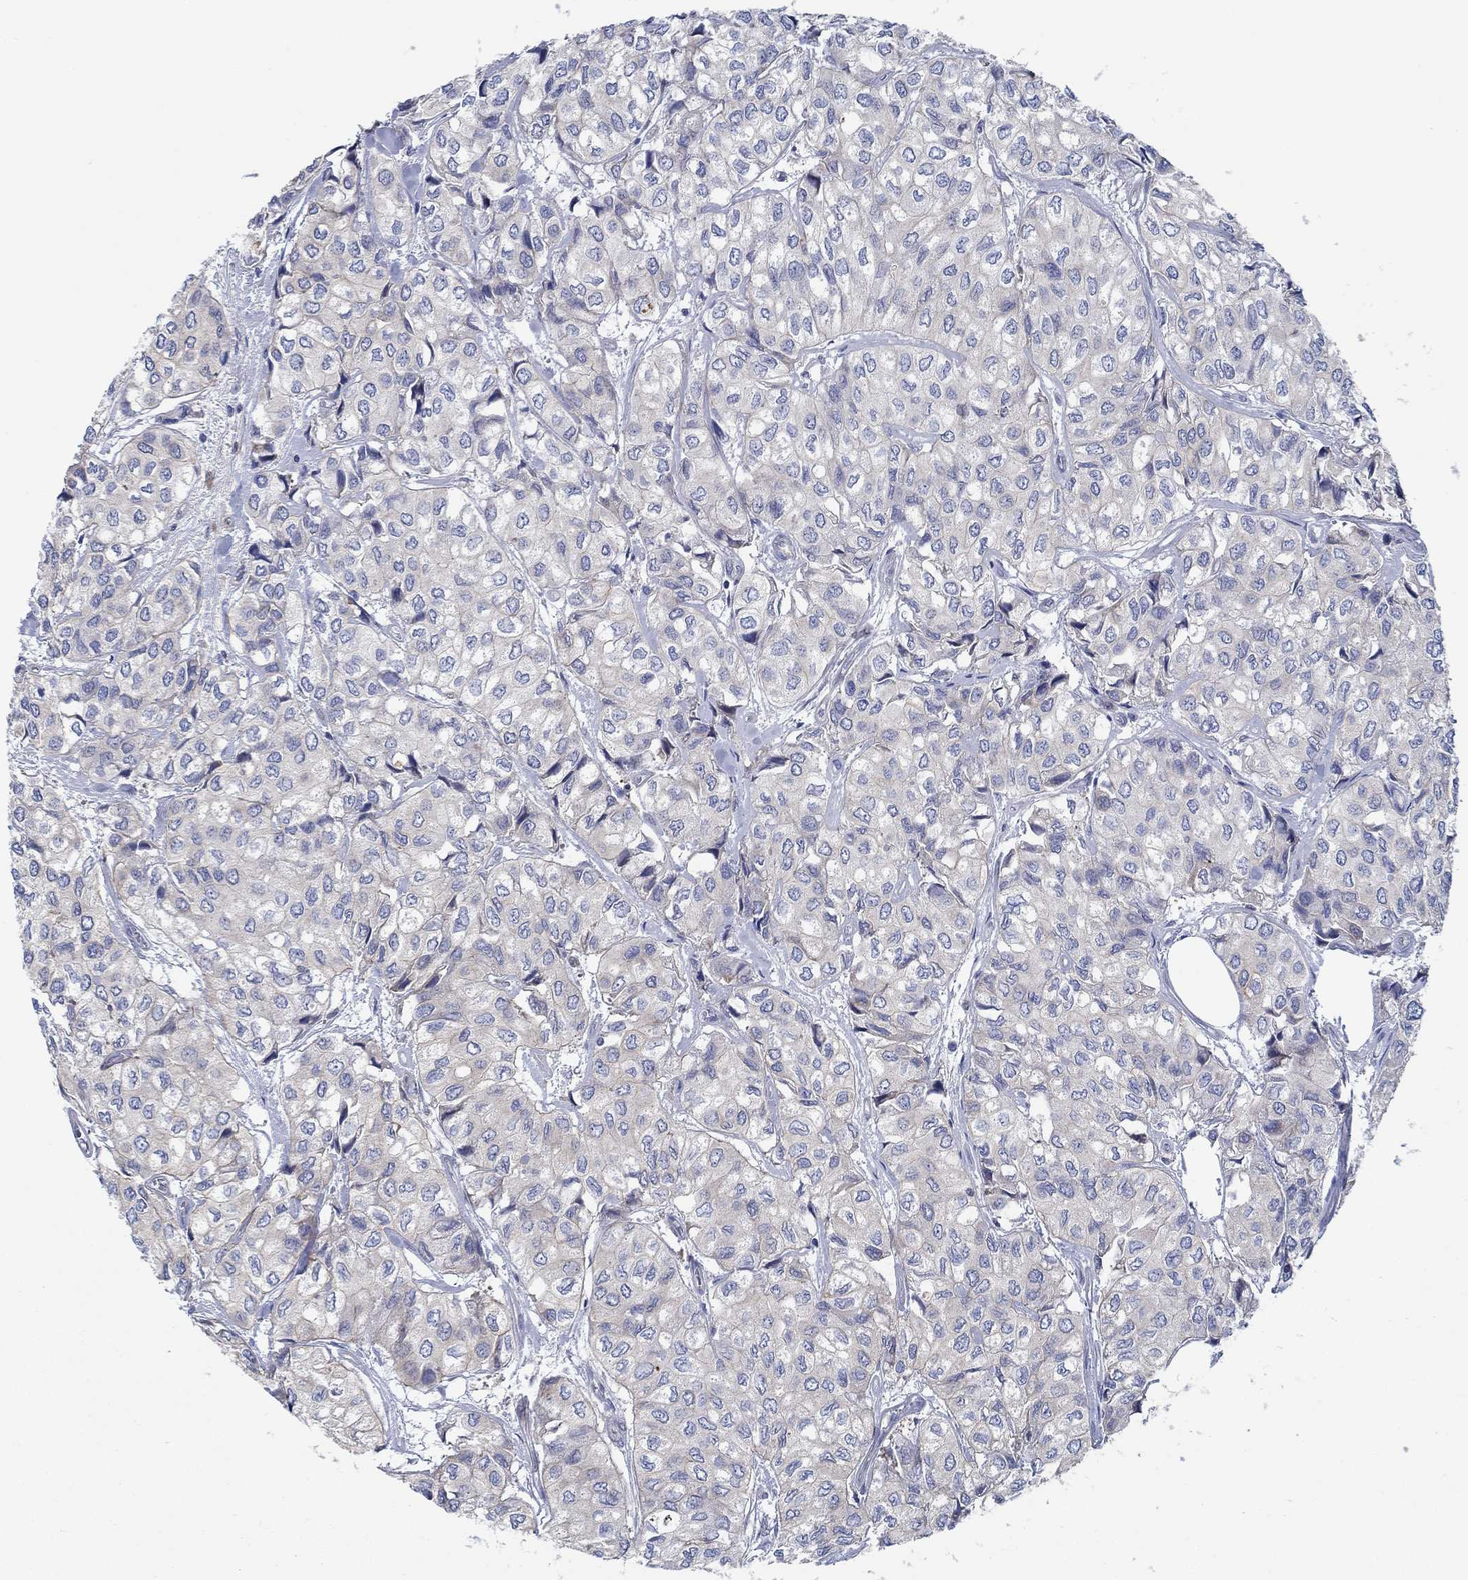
{"staining": {"intensity": "negative", "quantity": "none", "location": "none"}, "tissue": "urothelial cancer", "cell_type": "Tumor cells", "image_type": "cancer", "snomed": [{"axis": "morphology", "description": "Urothelial carcinoma, High grade"}, {"axis": "topography", "description": "Urinary bladder"}], "caption": "There is no significant staining in tumor cells of high-grade urothelial carcinoma.", "gene": "FMN1", "patient": {"sex": "male", "age": 73}}